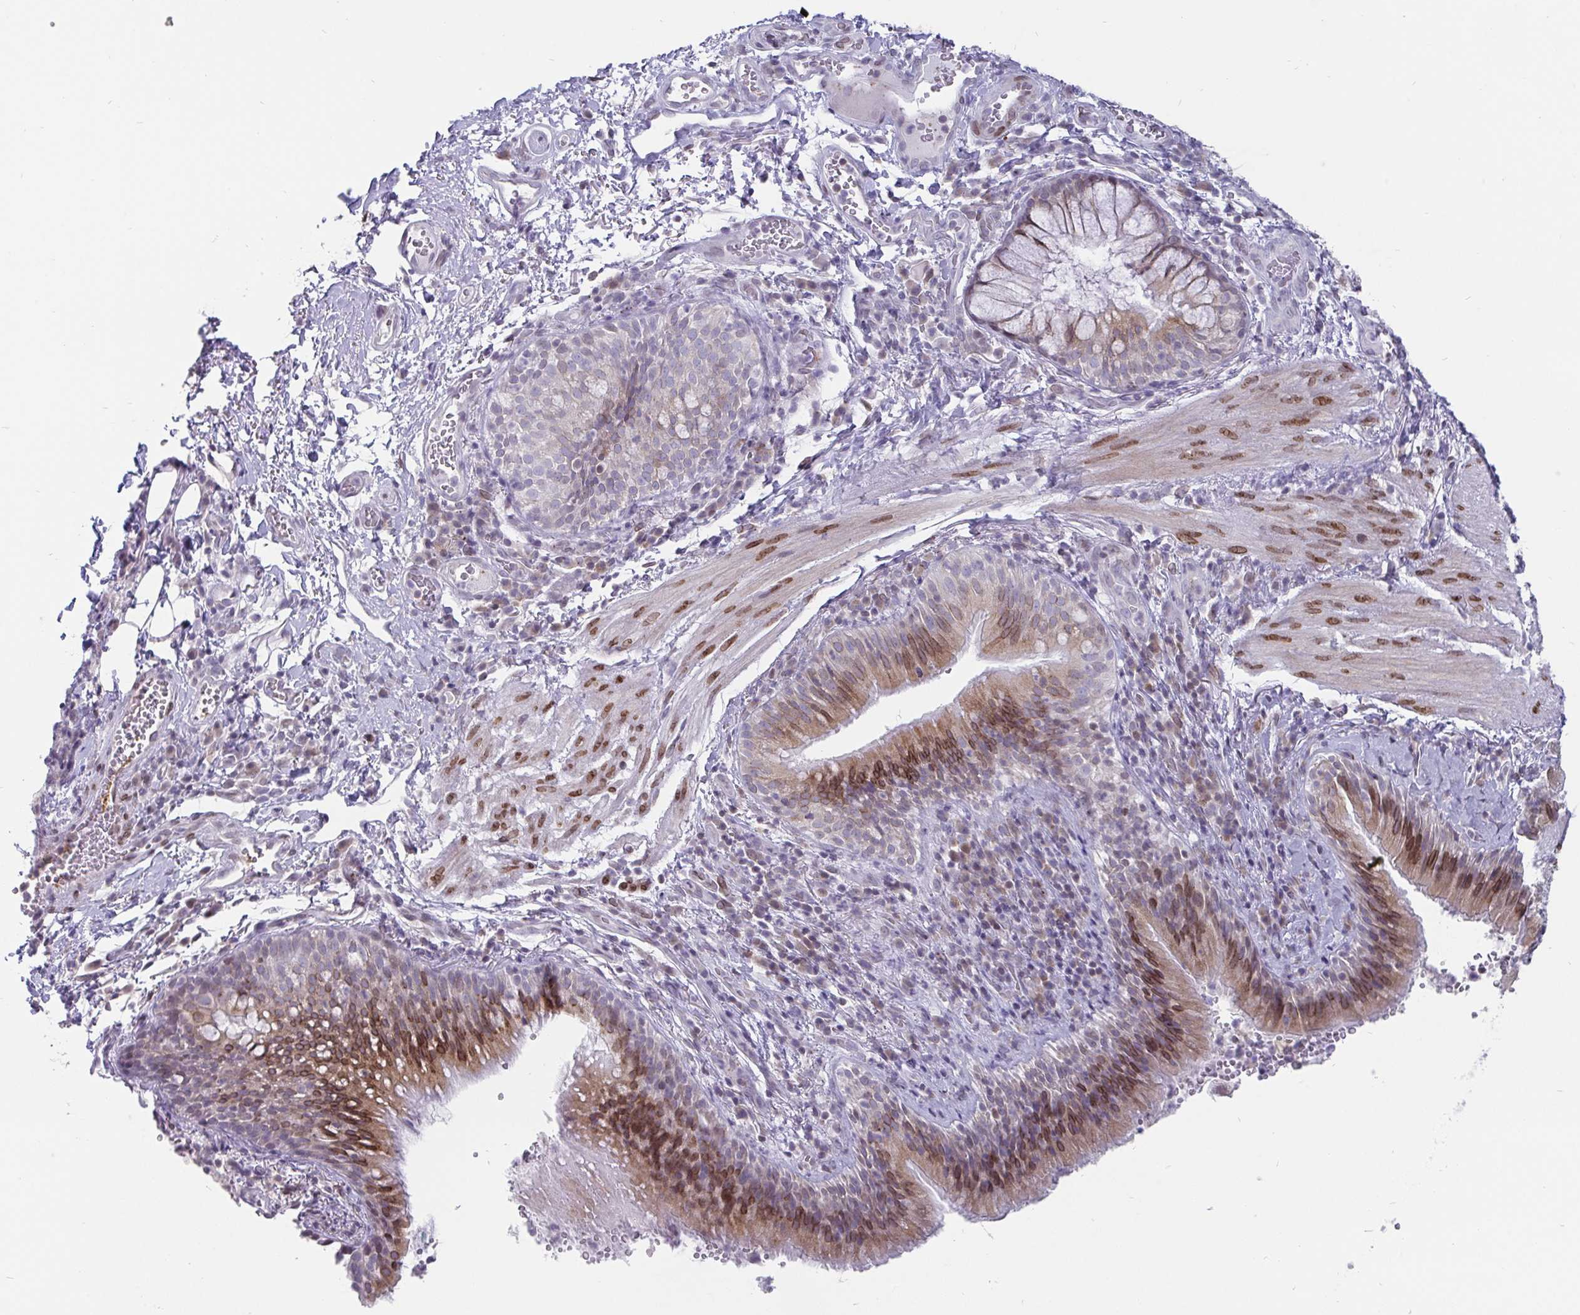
{"staining": {"intensity": "moderate", "quantity": "25%-75%", "location": "cytoplasmic/membranous,nuclear"}, "tissue": "bronchus", "cell_type": "Respiratory epithelial cells", "image_type": "normal", "snomed": [{"axis": "morphology", "description": "Normal tissue, NOS"}, {"axis": "topography", "description": "Lymph node"}, {"axis": "topography", "description": "Bronchus"}], "caption": "Protein expression analysis of benign human bronchus reveals moderate cytoplasmic/membranous,nuclear expression in approximately 25%-75% of respiratory epithelial cells.", "gene": "EMD", "patient": {"sex": "male", "age": 56}}